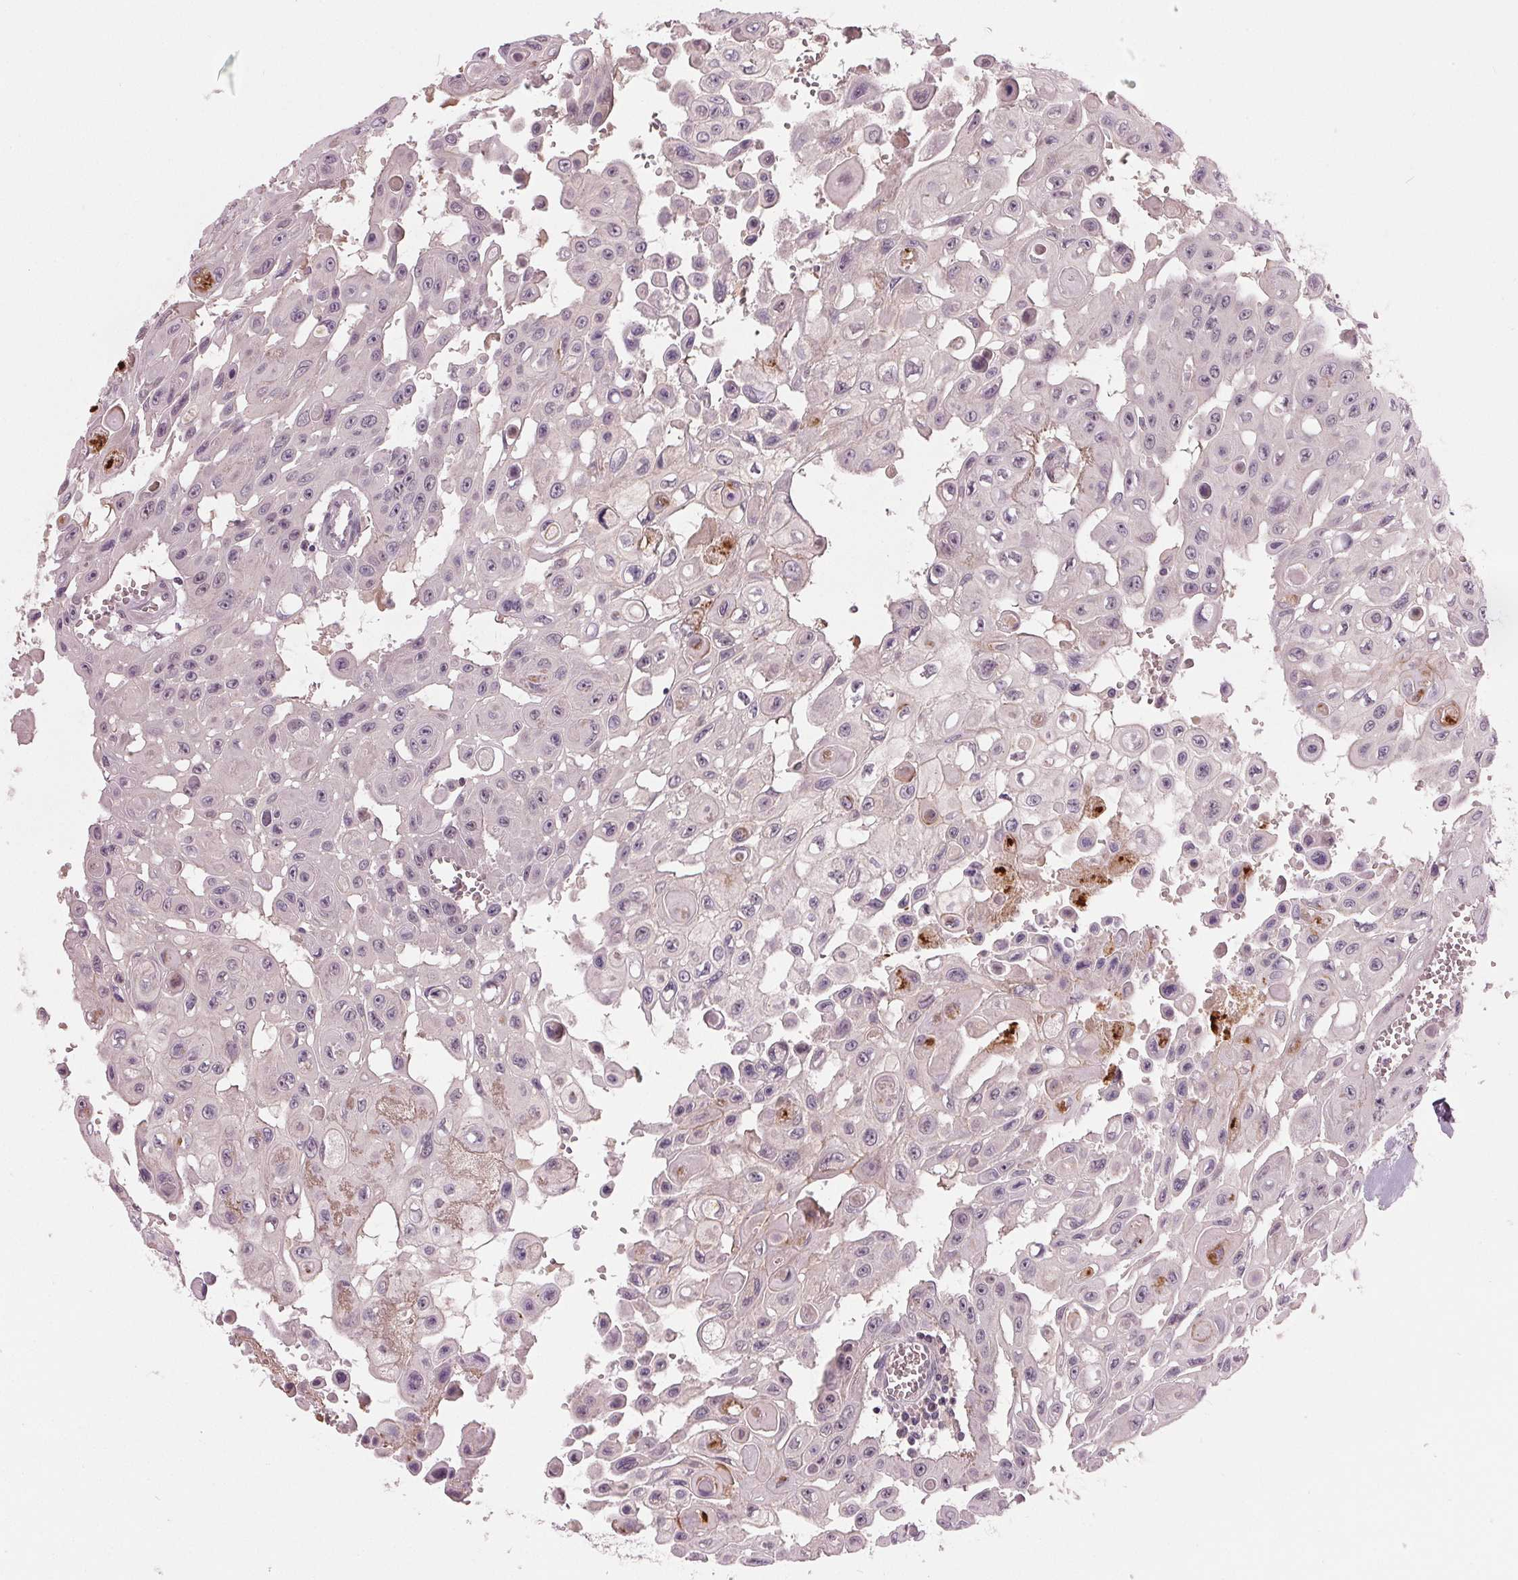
{"staining": {"intensity": "negative", "quantity": "none", "location": "none"}, "tissue": "head and neck cancer", "cell_type": "Tumor cells", "image_type": "cancer", "snomed": [{"axis": "morphology", "description": "Adenocarcinoma, NOS"}, {"axis": "topography", "description": "Head-Neck"}], "caption": "Immunohistochemical staining of human head and neck adenocarcinoma reveals no significant expression in tumor cells.", "gene": "ZNF605", "patient": {"sex": "male", "age": 73}}